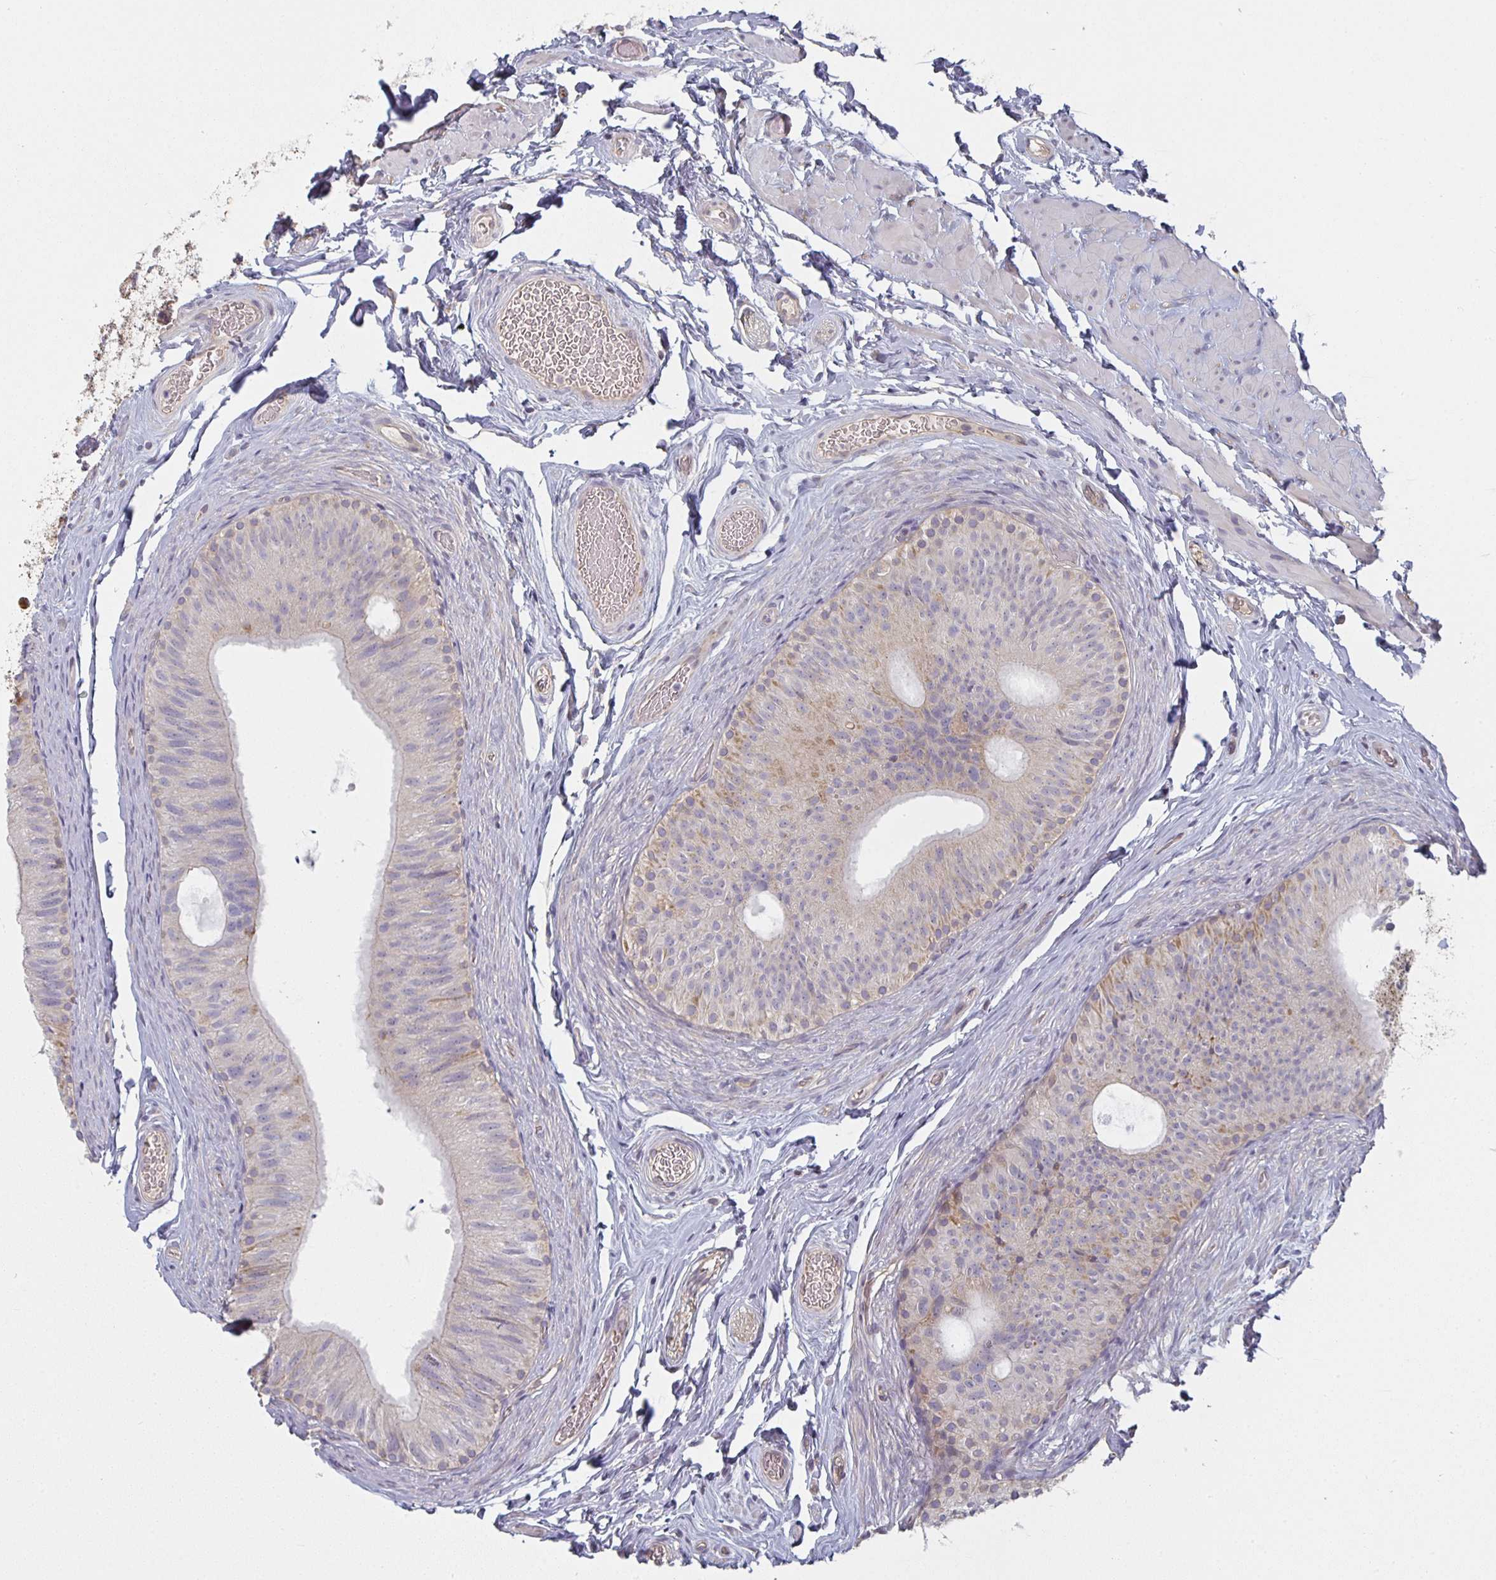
{"staining": {"intensity": "weak", "quantity": "<25%", "location": "cytoplasmic/membranous"}, "tissue": "epididymis", "cell_type": "Glandular cells", "image_type": "normal", "snomed": [{"axis": "morphology", "description": "Normal tissue, NOS"}, {"axis": "topography", "description": "Epididymis, spermatic cord, NOS"}, {"axis": "topography", "description": "Epididymis"}], "caption": "DAB (3,3'-diaminobenzidine) immunohistochemical staining of benign epididymis exhibits no significant staining in glandular cells. The staining was performed using DAB (3,3'-diaminobenzidine) to visualize the protein expression in brown, while the nuclei were stained in blue with hematoxylin (Magnification: 20x).", "gene": "CTHRC1", "patient": {"sex": "male", "age": 31}}